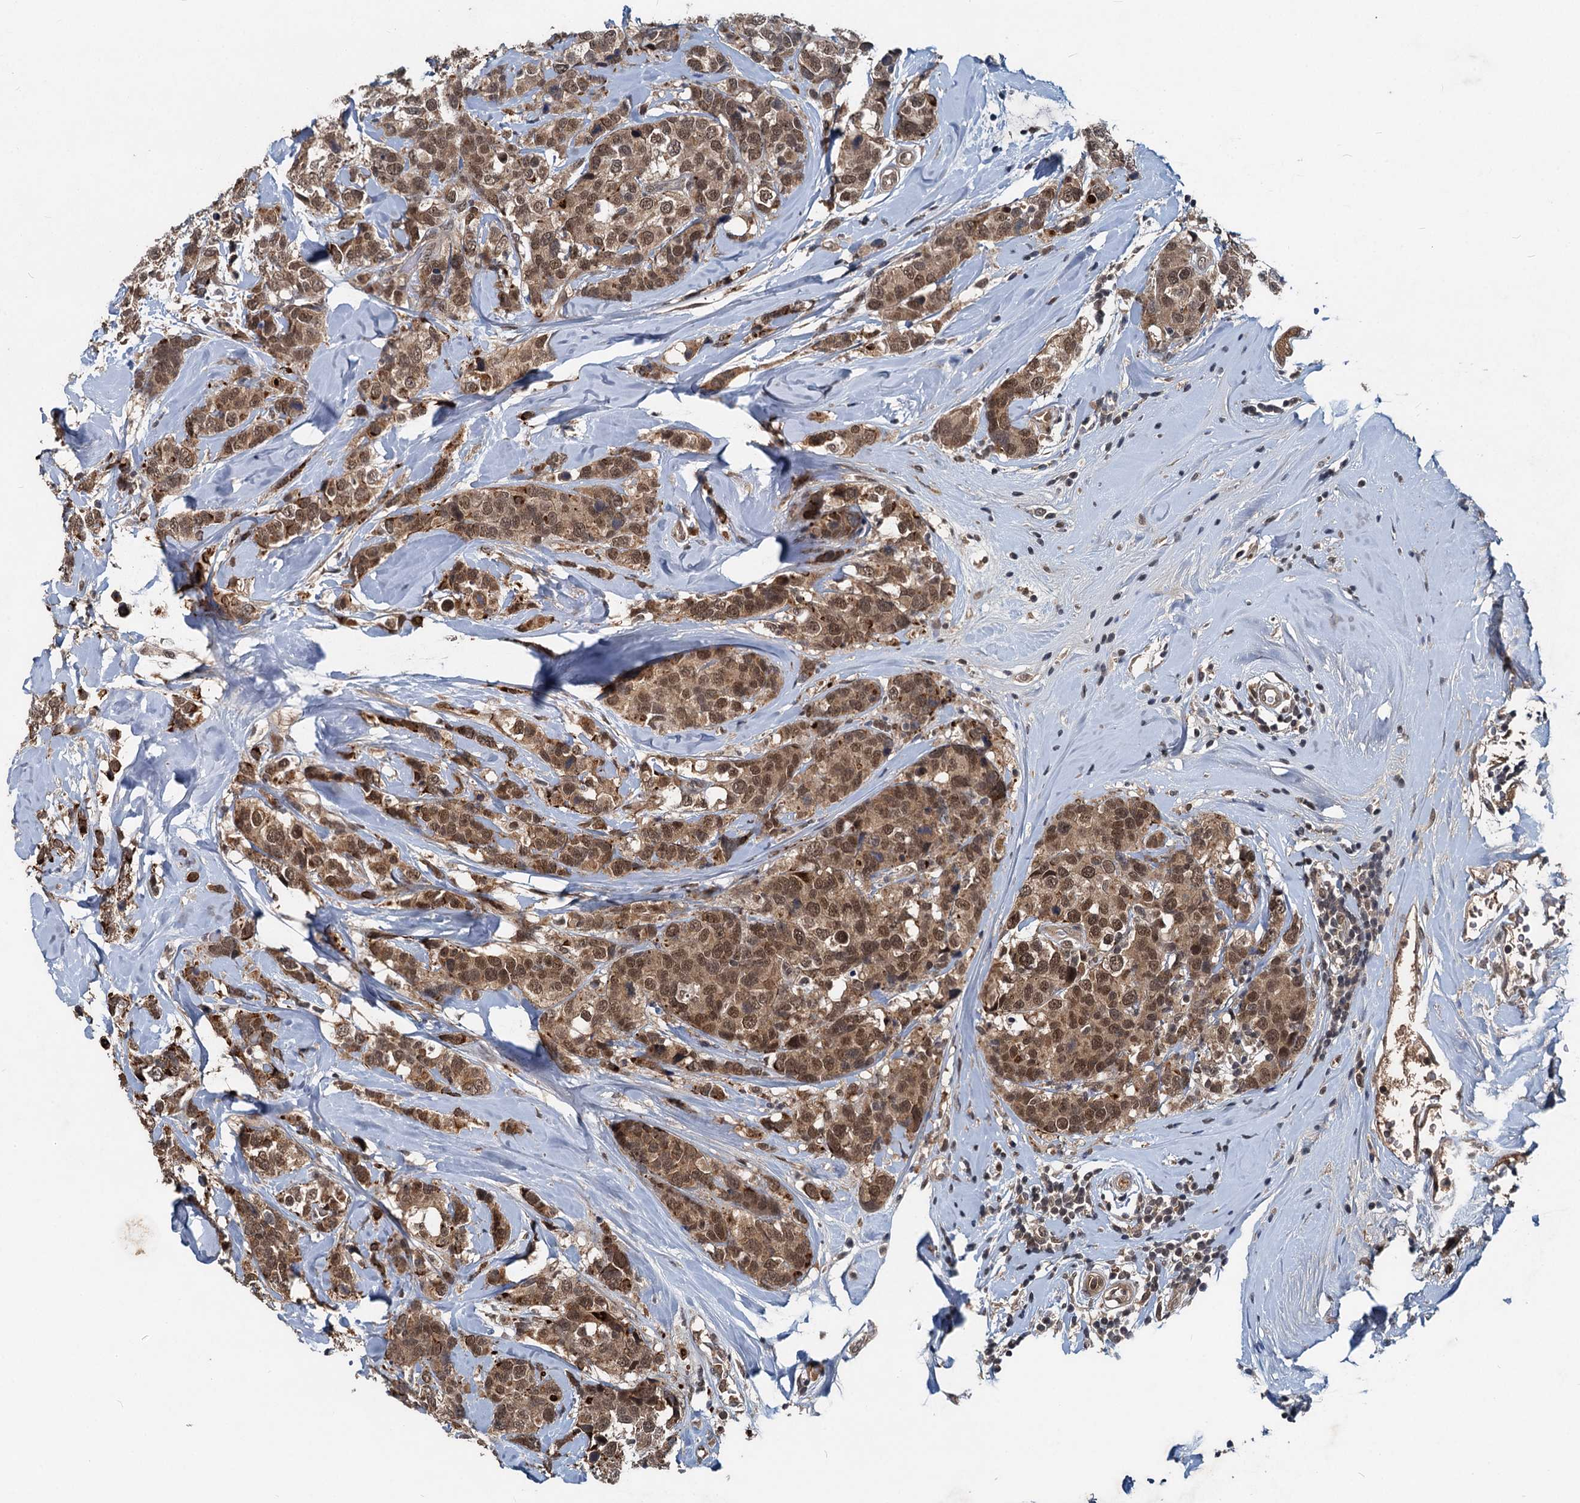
{"staining": {"intensity": "moderate", "quantity": ">75%", "location": "cytoplasmic/membranous,nuclear"}, "tissue": "breast cancer", "cell_type": "Tumor cells", "image_type": "cancer", "snomed": [{"axis": "morphology", "description": "Lobular carcinoma"}, {"axis": "topography", "description": "Breast"}], "caption": "This image shows lobular carcinoma (breast) stained with immunohistochemistry to label a protein in brown. The cytoplasmic/membranous and nuclear of tumor cells show moderate positivity for the protein. Nuclei are counter-stained blue.", "gene": "RITA1", "patient": {"sex": "female", "age": 59}}